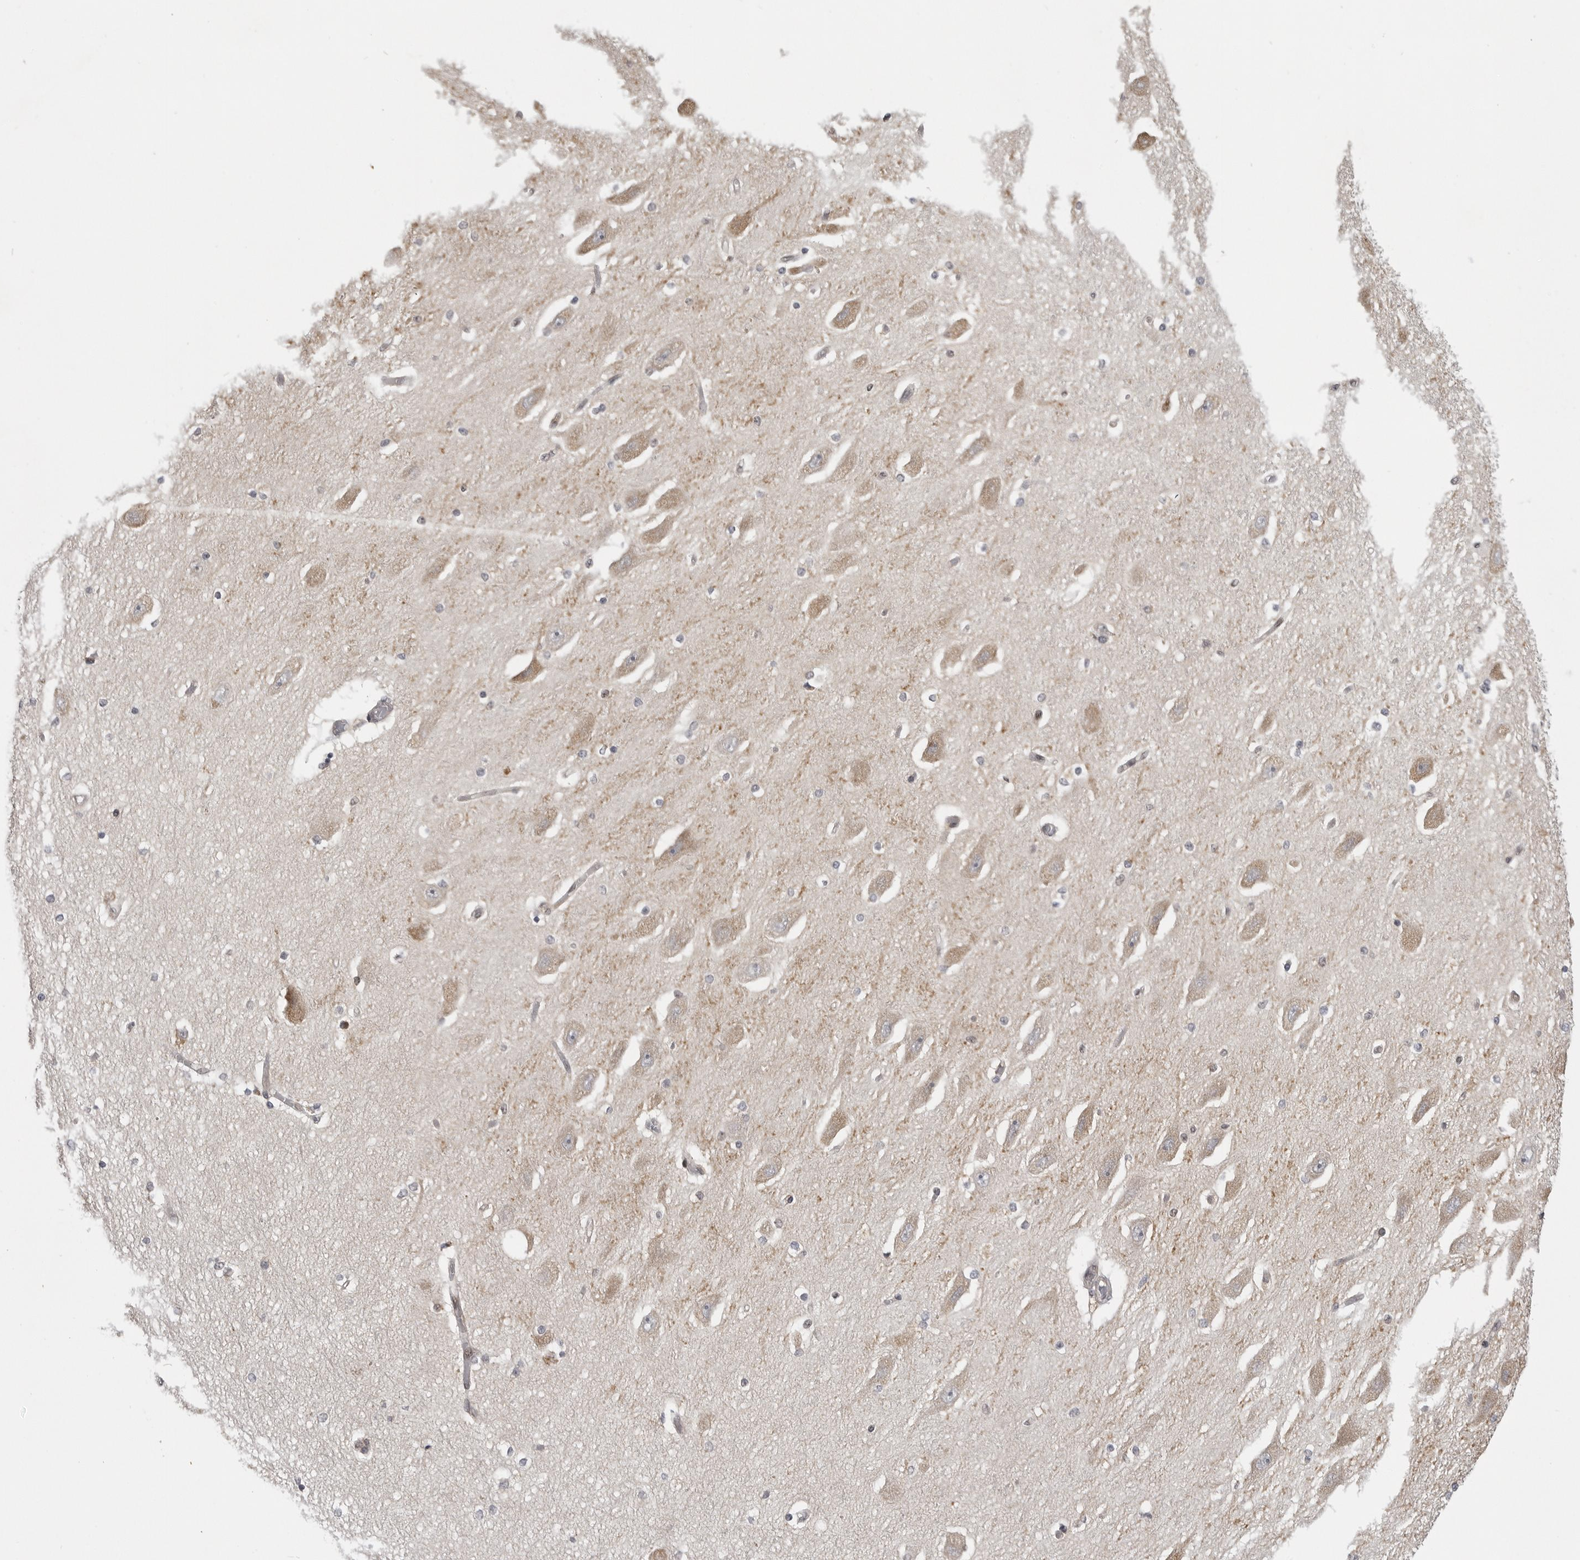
{"staining": {"intensity": "negative", "quantity": "none", "location": "none"}, "tissue": "hippocampus", "cell_type": "Glial cells", "image_type": "normal", "snomed": [{"axis": "morphology", "description": "Normal tissue, NOS"}, {"axis": "topography", "description": "Hippocampus"}], "caption": "Immunohistochemistry (IHC) histopathology image of normal hippocampus stained for a protein (brown), which shows no positivity in glial cells. The staining was performed using DAB (3,3'-diaminobenzidine) to visualize the protein expression in brown, while the nuclei were stained in blue with hematoxylin (Magnification: 20x).", "gene": "CEP295NL", "patient": {"sex": "female", "age": 54}}